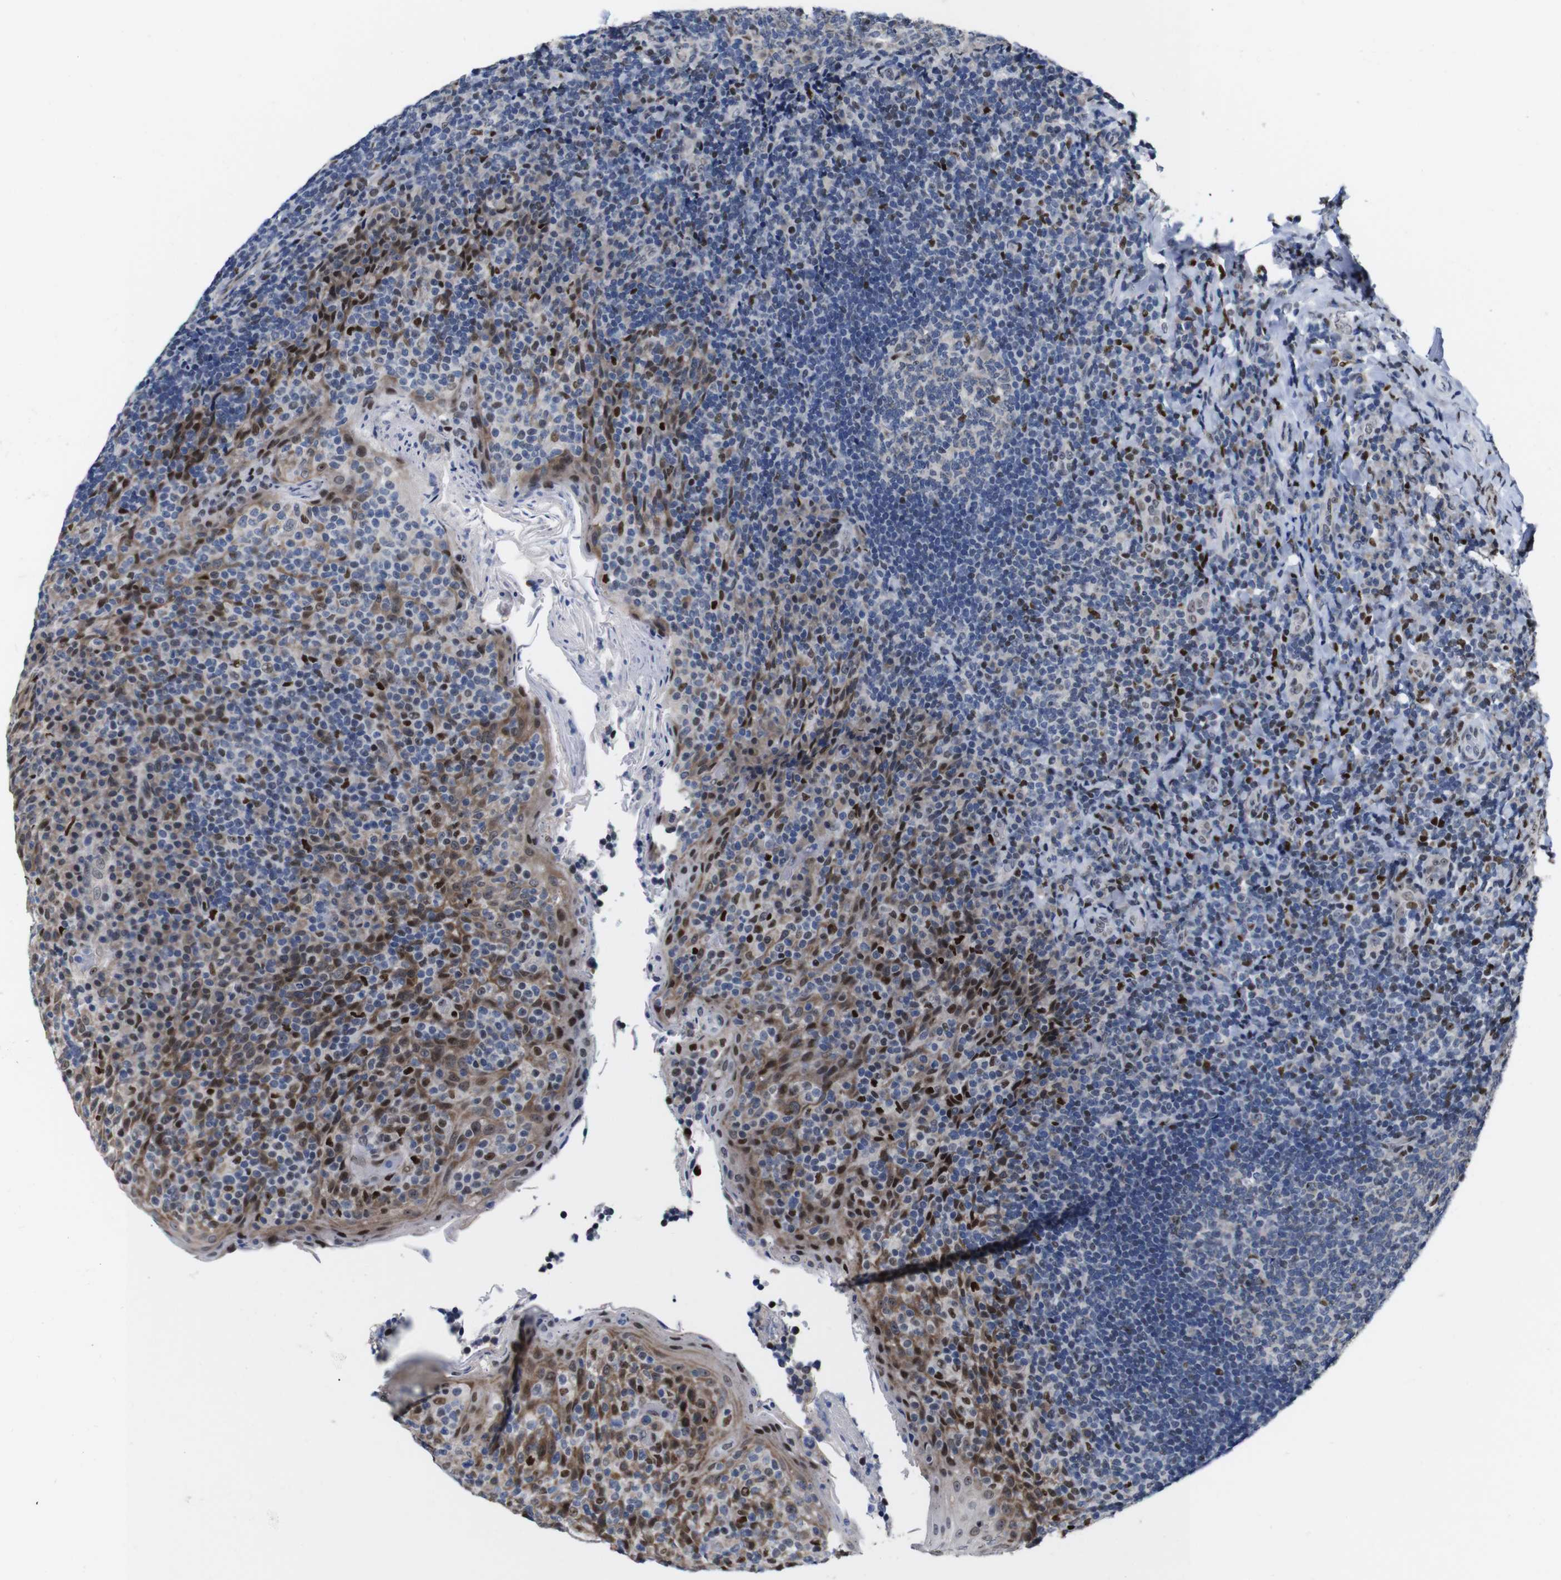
{"staining": {"intensity": "moderate", "quantity": "<25%", "location": "nuclear"}, "tissue": "tonsil", "cell_type": "Germinal center cells", "image_type": "normal", "snomed": [{"axis": "morphology", "description": "Normal tissue, NOS"}, {"axis": "topography", "description": "Tonsil"}], "caption": "A low amount of moderate nuclear positivity is appreciated in approximately <25% of germinal center cells in normal tonsil. Using DAB (3,3'-diaminobenzidine) (brown) and hematoxylin (blue) stains, captured at high magnification using brightfield microscopy.", "gene": "GATA6", "patient": {"sex": "male", "age": 17}}